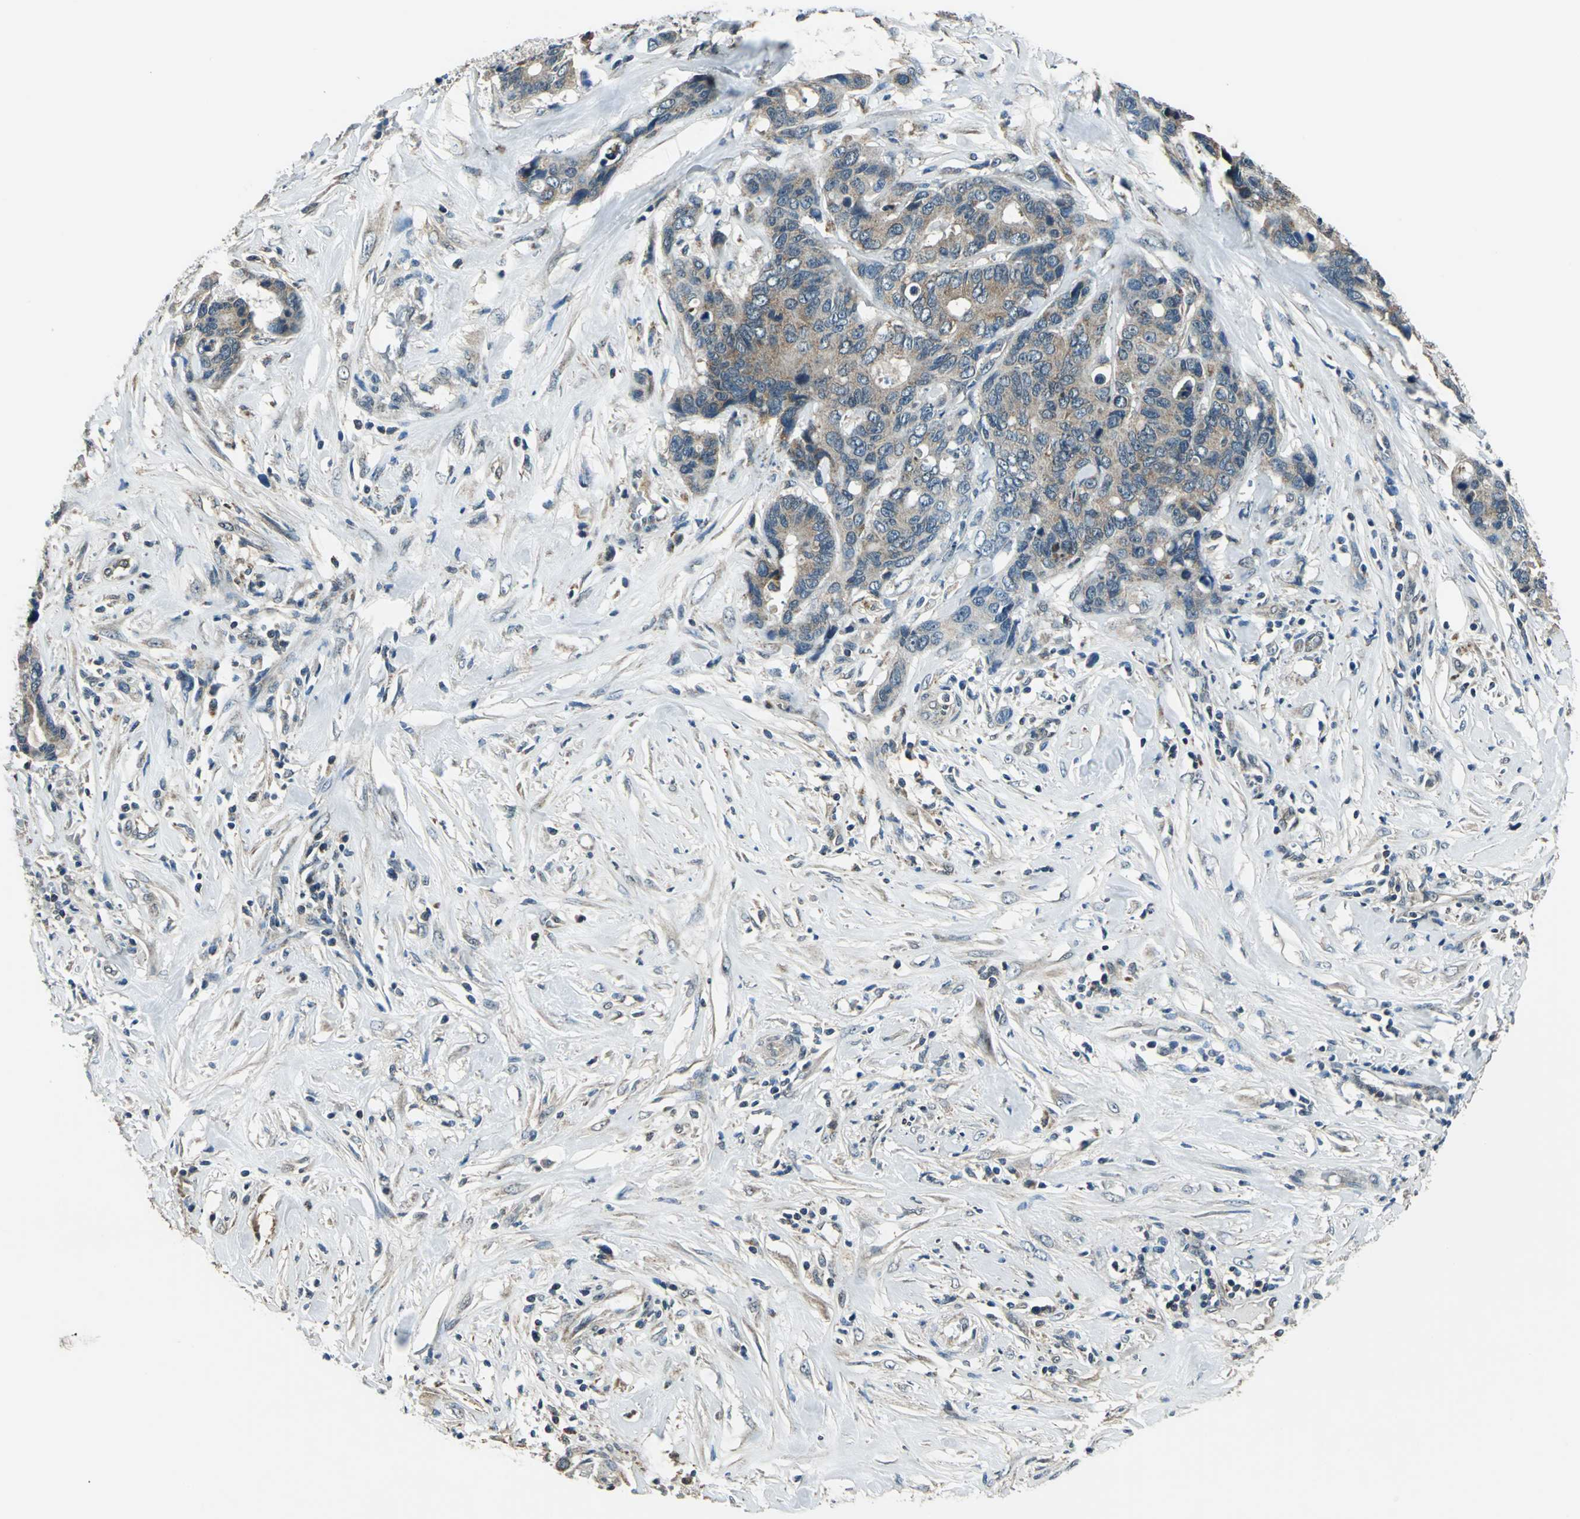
{"staining": {"intensity": "moderate", "quantity": ">75%", "location": "cytoplasmic/membranous"}, "tissue": "colorectal cancer", "cell_type": "Tumor cells", "image_type": "cancer", "snomed": [{"axis": "morphology", "description": "Adenocarcinoma, NOS"}, {"axis": "topography", "description": "Rectum"}], "caption": "This is an image of immunohistochemistry (IHC) staining of colorectal cancer (adenocarcinoma), which shows moderate expression in the cytoplasmic/membranous of tumor cells.", "gene": "NUDT2", "patient": {"sex": "male", "age": 55}}